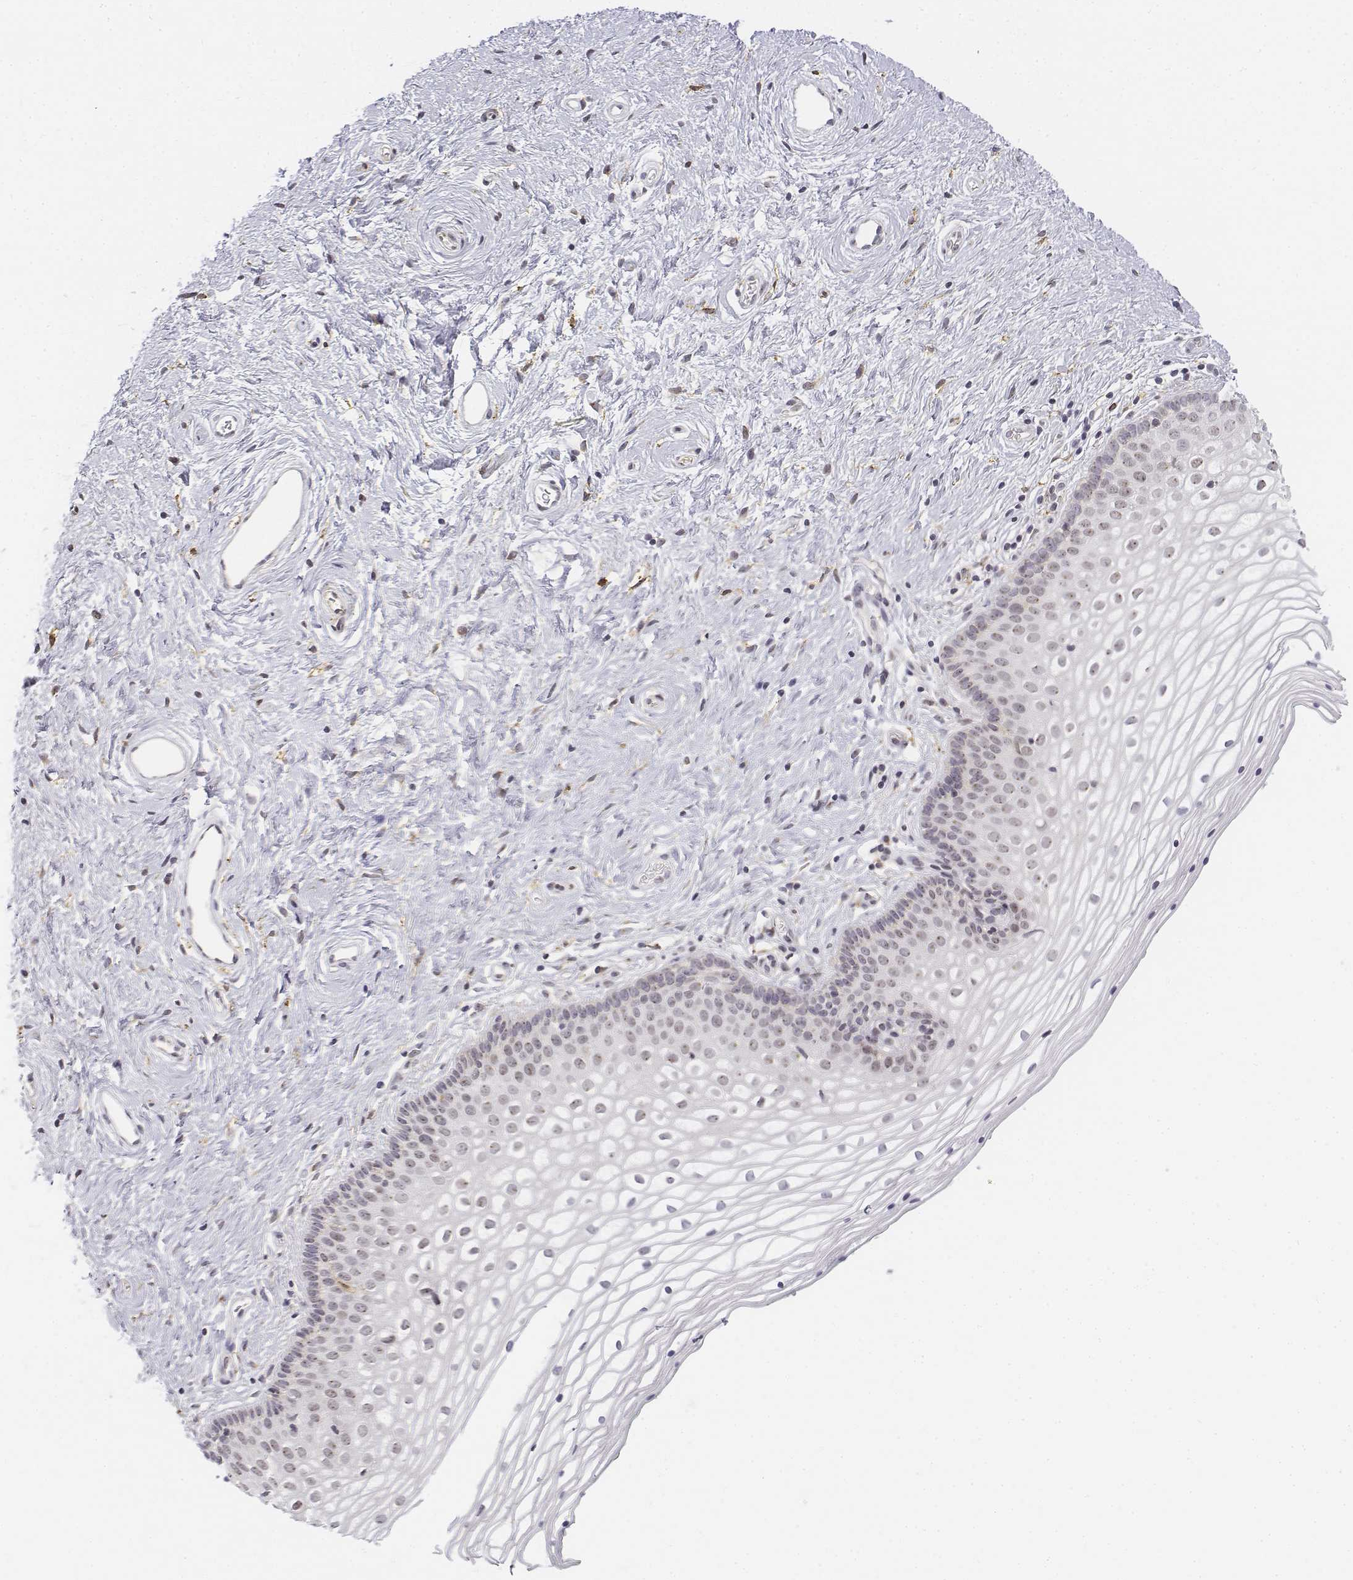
{"staining": {"intensity": "negative", "quantity": "none", "location": "none"}, "tissue": "vagina", "cell_type": "Squamous epithelial cells", "image_type": "normal", "snomed": [{"axis": "morphology", "description": "Normal tissue, NOS"}, {"axis": "topography", "description": "Vagina"}], "caption": "The immunohistochemistry micrograph has no significant staining in squamous epithelial cells of vagina.", "gene": "CD14", "patient": {"sex": "female", "age": 36}}